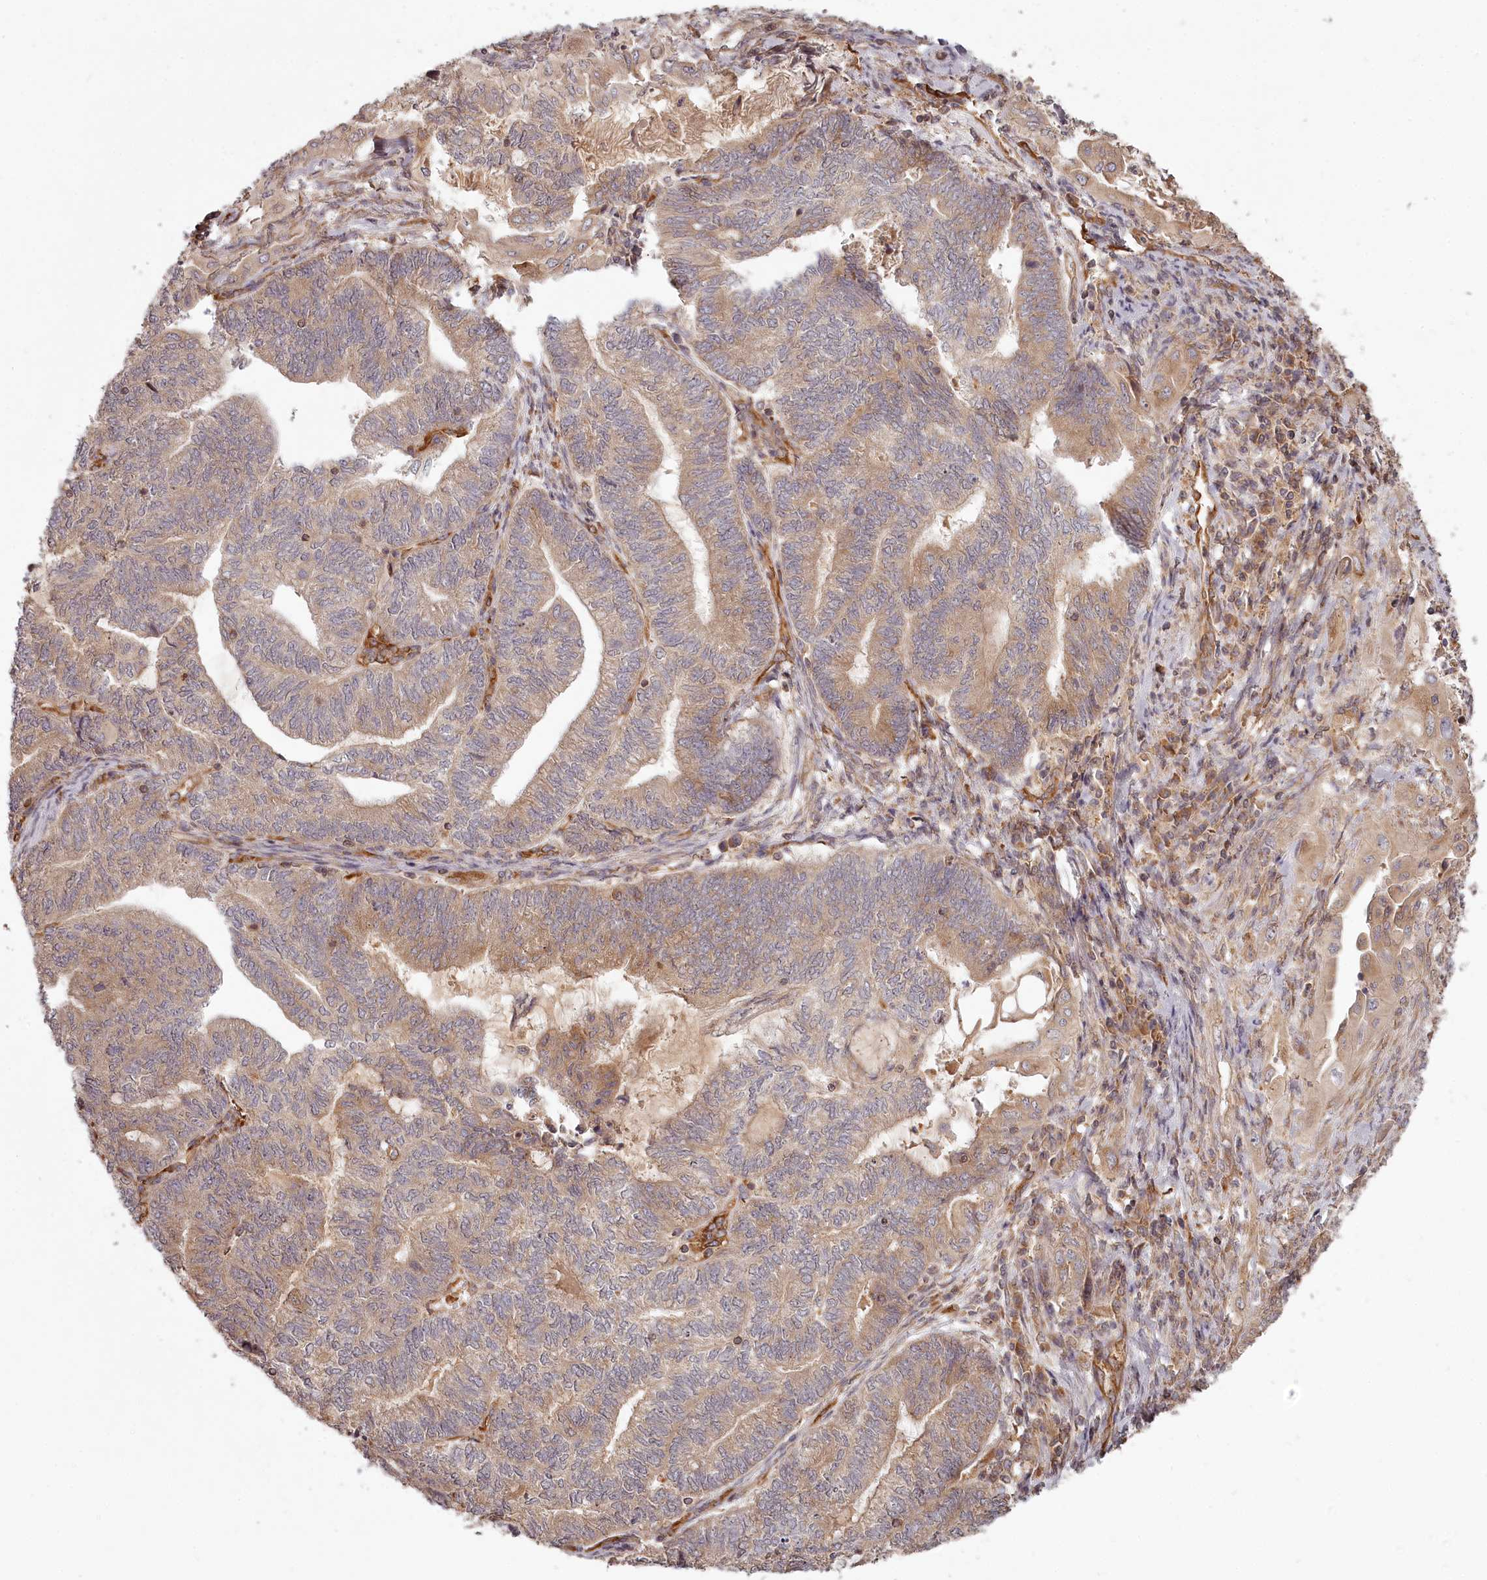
{"staining": {"intensity": "moderate", "quantity": "25%-75%", "location": "cytoplasmic/membranous"}, "tissue": "endometrial cancer", "cell_type": "Tumor cells", "image_type": "cancer", "snomed": [{"axis": "morphology", "description": "Adenocarcinoma, NOS"}, {"axis": "topography", "description": "Uterus"}, {"axis": "topography", "description": "Endometrium"}], "caption": "Moderate cytoplasmic/membranous protein staining is seen in about 25%-75% of tumor cells in adenocarcinoma (endometrial).", "gene": "TMIE", "patient": {"sex": "female", "age": 70}}